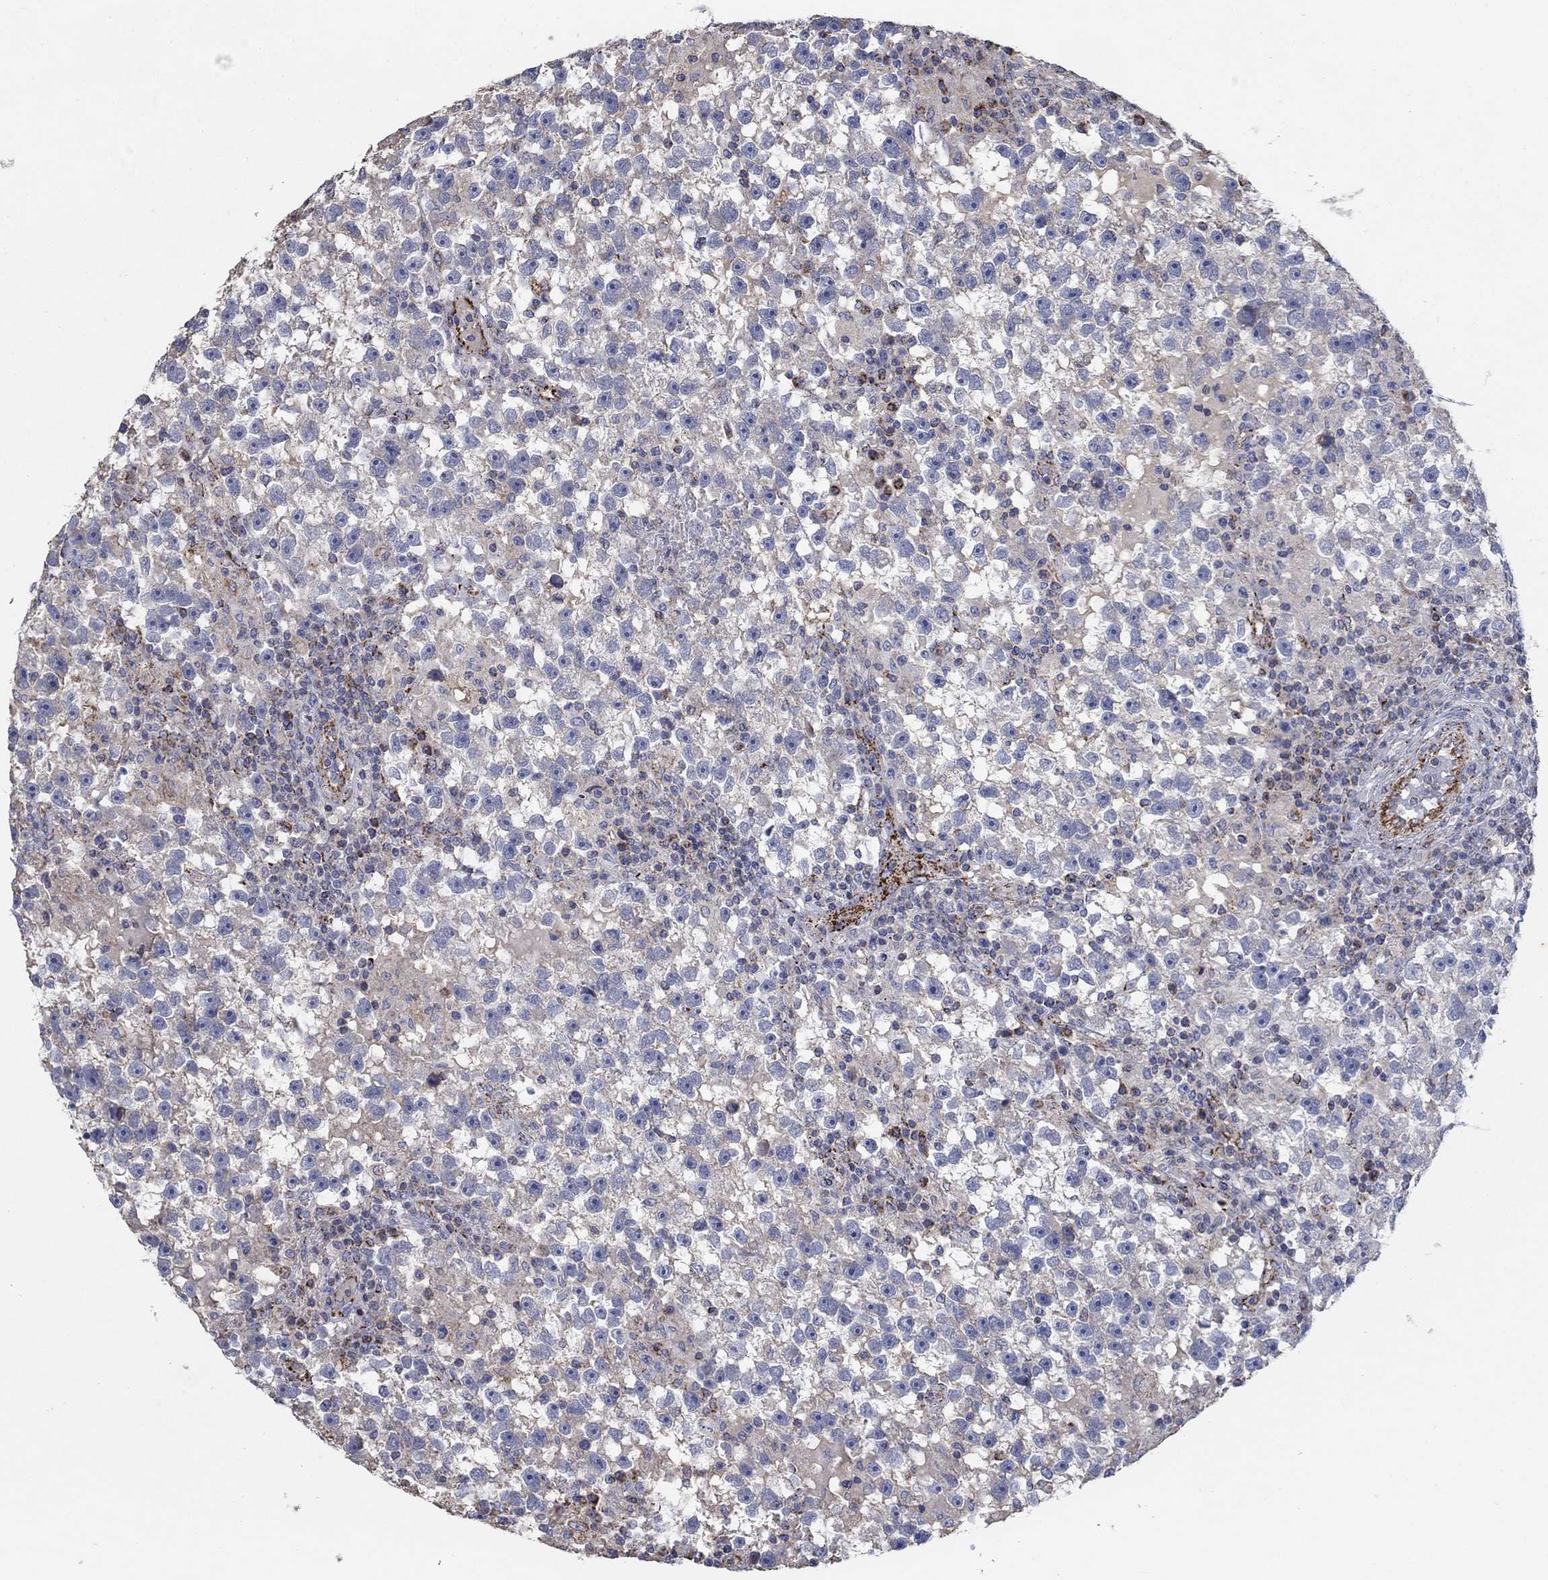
{"staining": {"intensity": "negative", "quantity": "none", "location": "none"}, "tissue": "testis cancer", "cell_type": "Tumor cells", "image_type": "cancer", "snomed": [{"axis": "morphology", "description": "Seminoma, NOS"}, {"axis": "topography", "description": "Testis"}], "caption": "This is an immunohistochemistry (IHC) photomicrograph of human testis seminoma. There is no positivity in tumor cells.", "gene": "PNPLA2", "patient": {"sex": "male", "age": 47}}